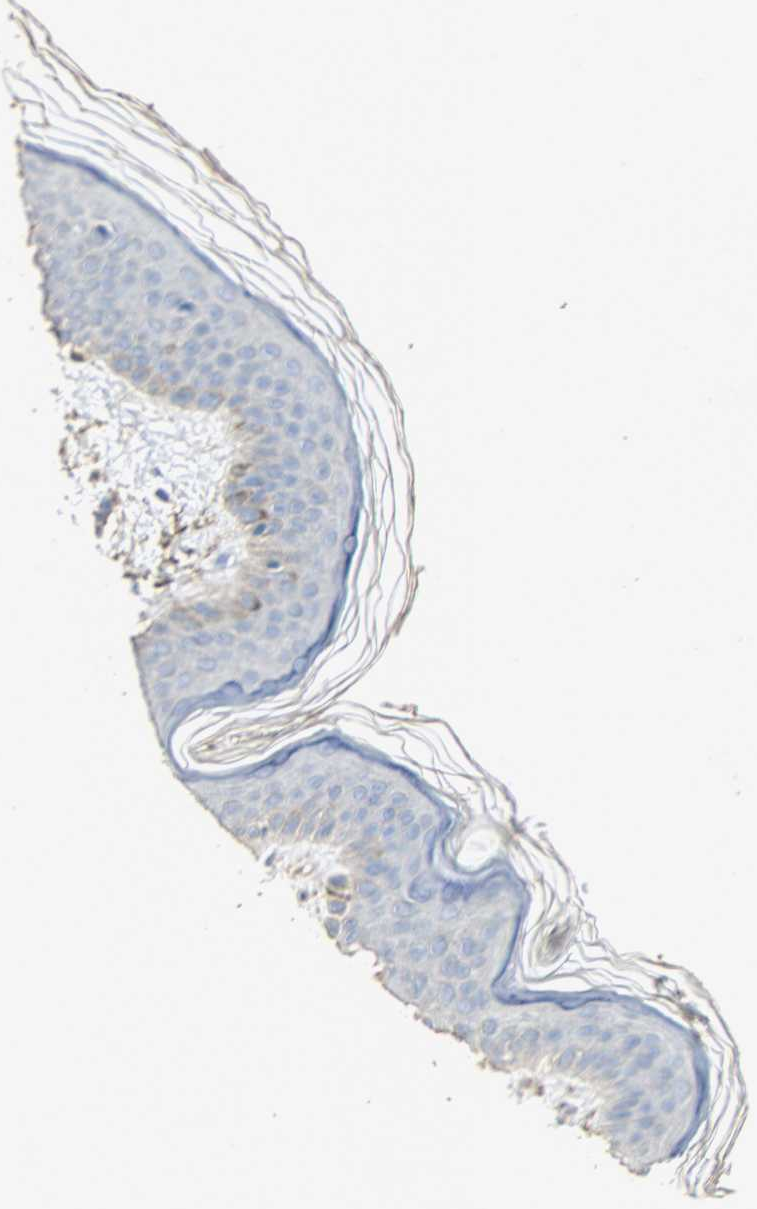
{"staining": {"intensity": "negative", "quantity": "none", "location": "none"}, "tissue": "skin", "cell_type": "Fibroblasts", "image_type": "normal", "snomed": [{"axis": "morphology", "description": "Normal tissue, NOS"}, {"axis": "topography", "description": "Skin"}], "caption": "This photomicrograph is of normal skin stained with IHC to label a protein in brown with the nuclei are counter-stained blue. There is no staining in fibroblasts.", "gene": "ASB9", "patient": {"sex": "female", "age": 56}}